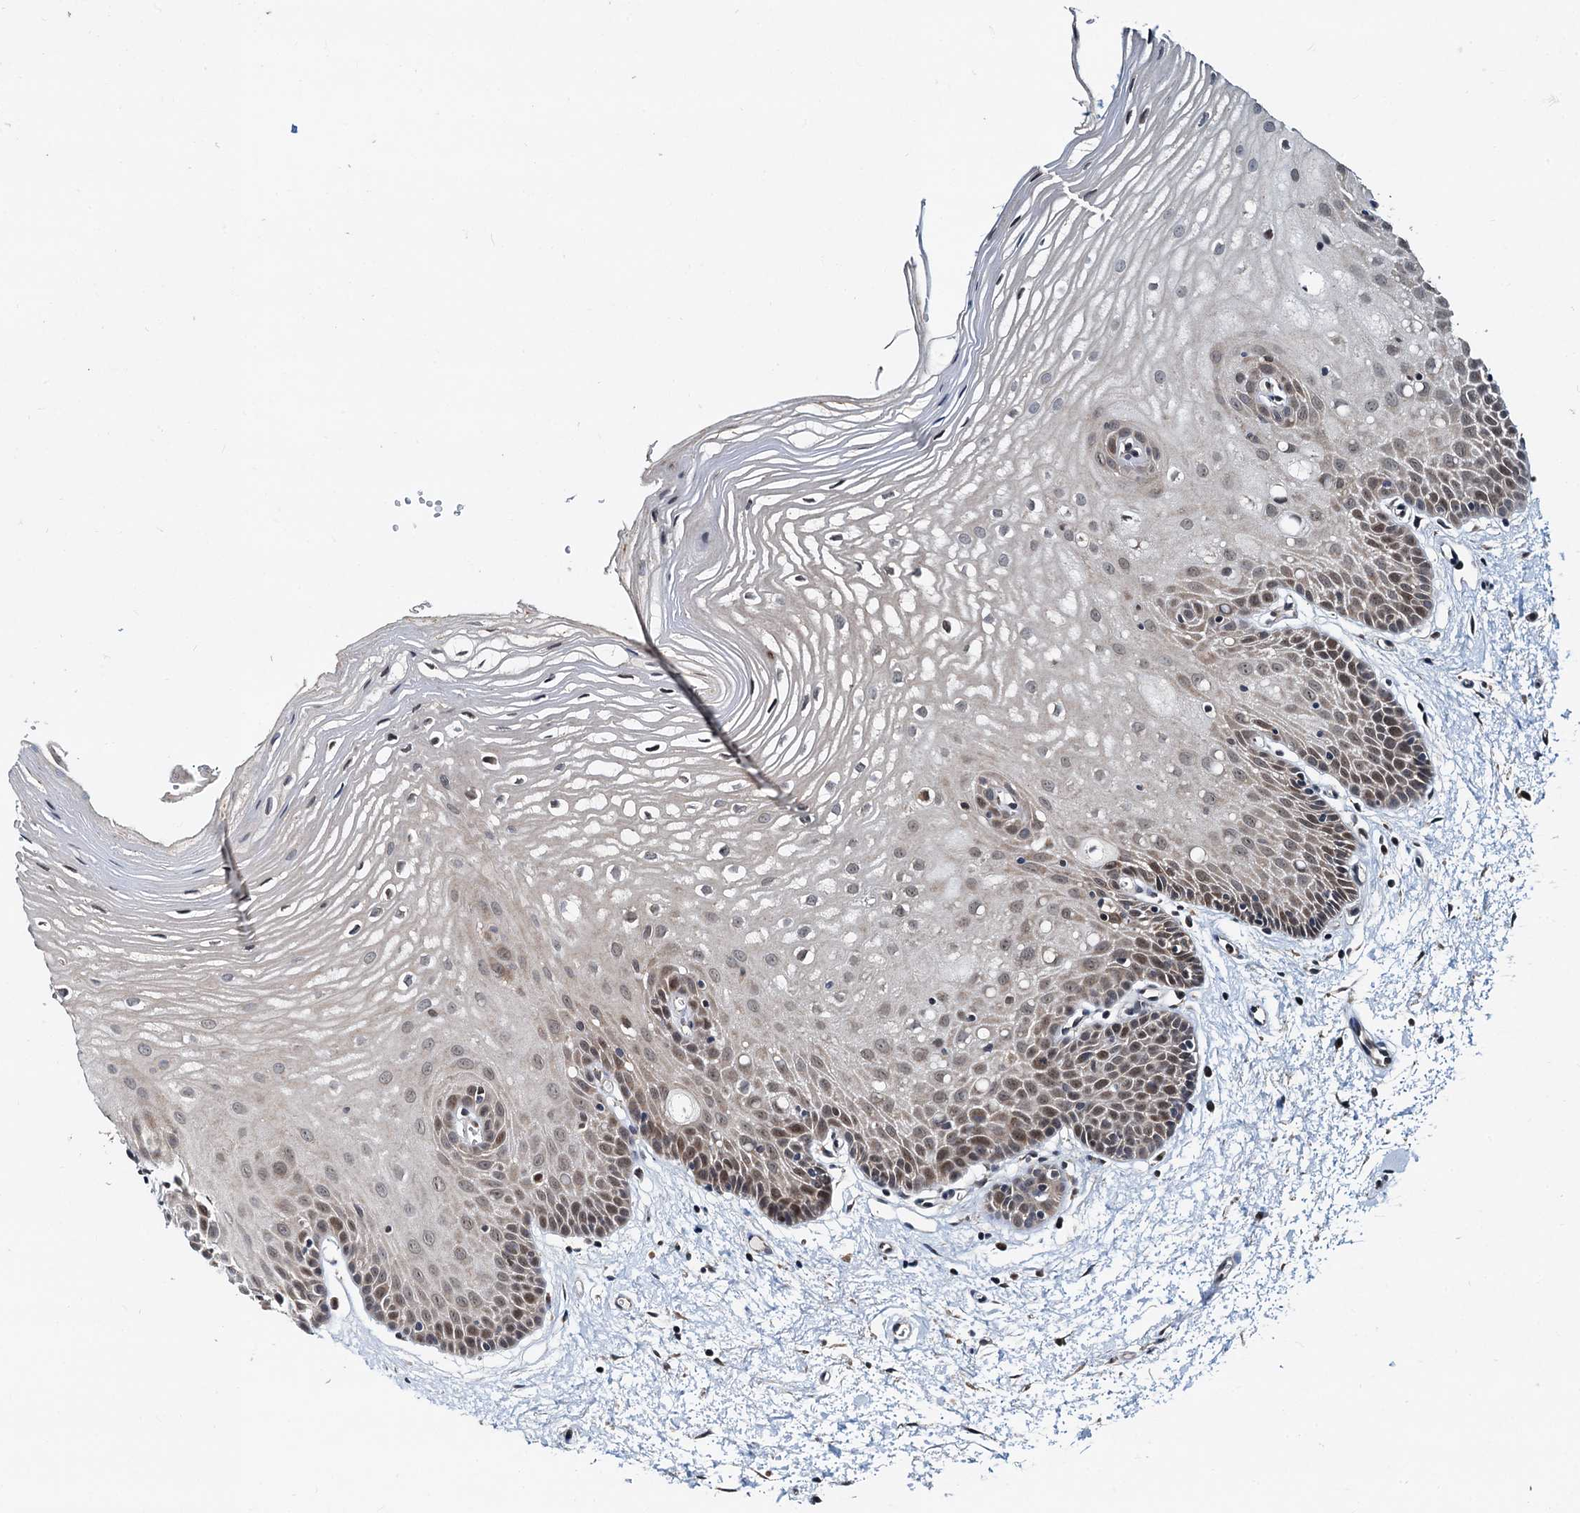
{"staining": {"intensity": "moderate", "quantity": "25%-75%", "location": "nuclear"}, "tissue": "oral mucosa", "cell_type": "Squamous epithelial cells", "image_type": "normal", "snomed": [{"axis": "morphology", "description": "Normal tissue, NOS"}, {"axis": "topography", "description": "Oral tissue"}, {"axis": "topography", "description": "Tounge, NOS"}], "caption": "This photomicrograph reveals immunohistochemistry staining of benign human oral mucosa, with medium moderate nuclear positivity in about 25%-75% of squamous epithelial cells.", "gene": "MCMBP", "patient": {"sex": "female", "age": 73}}